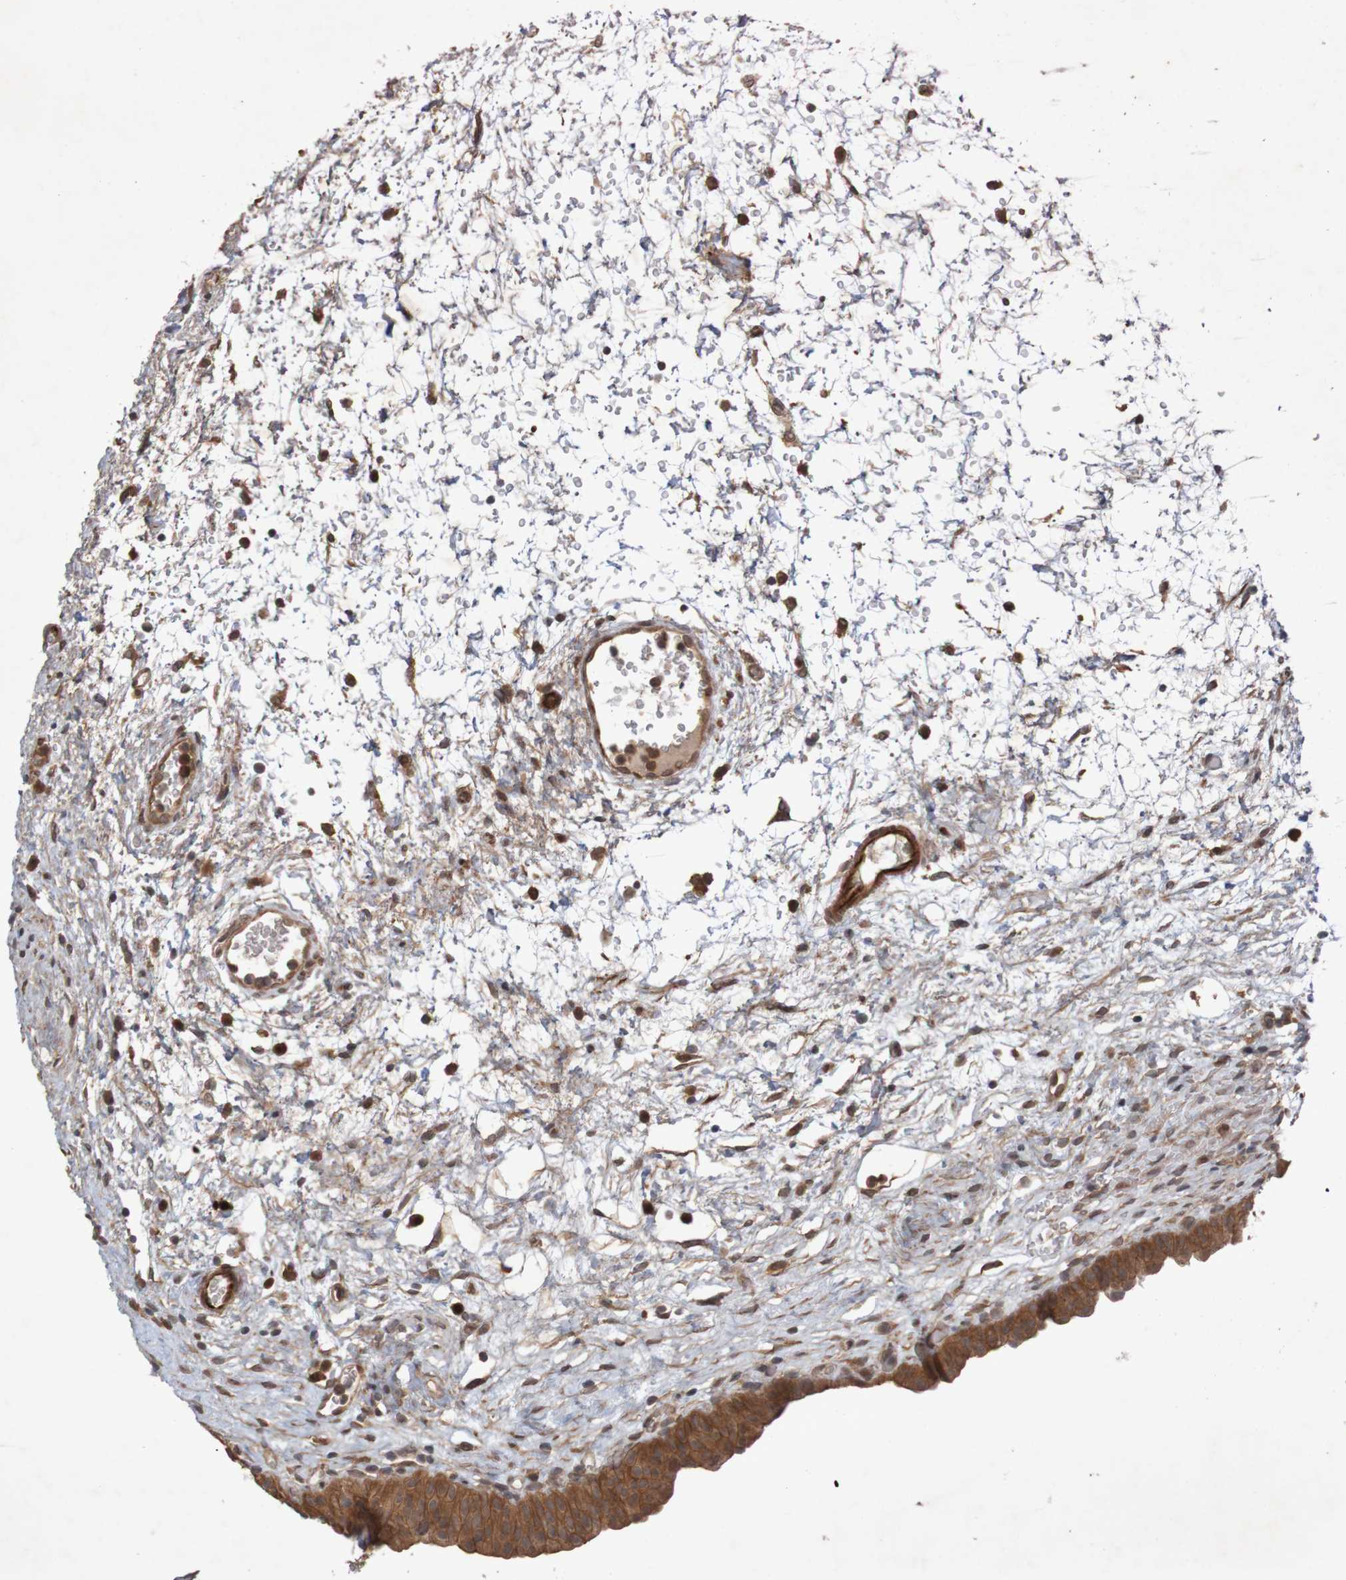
{"staining": {"intensity": "strong", "quantity": ">75%", "location": "cytoplasmic/membranous"}, "tissue": "urinary bladder", "cell_type": "Urothelial cells", "image_type": "normal", "snomed": [{"axis": "morphology", "description": "Normal tissue, NOS"}, {"axis": "topography", "description": "Urinary bladder"}], "caption": "Strong cytoplasmic/membranous protein positivity is identified in about >75% of urothelial cells in urinary bladder.", "gene": "ARHGEF11", "patient": {"sex": "male", "age": 46}}